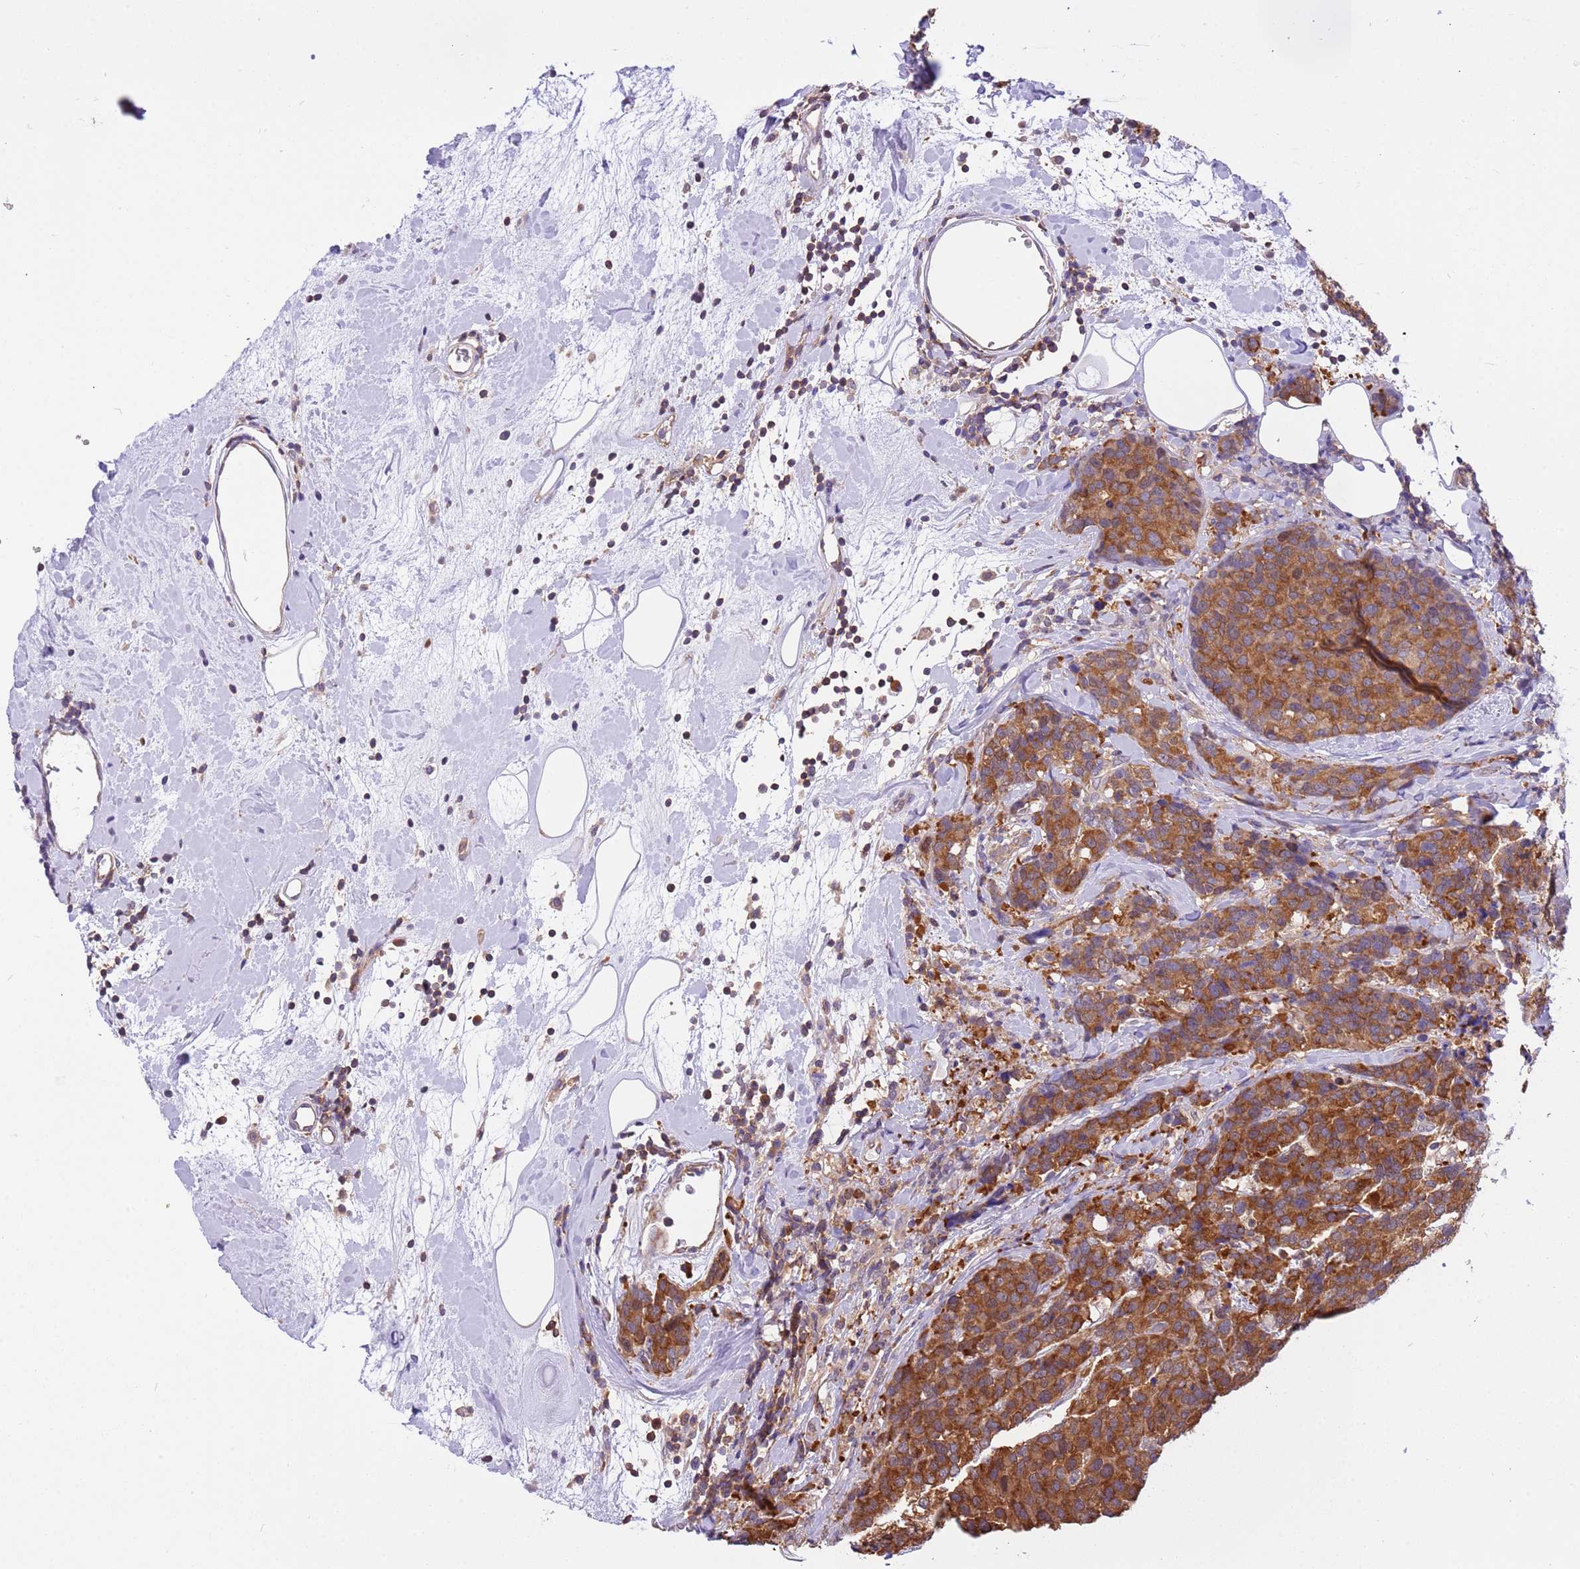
{"staining": {"intensity": "strong", "quantity": ">75%", "location": "cytoplasmic/membranous"}, "tissue": "breast cancer", "cell_type": "Tumor cells", "image_type": "cancer", "snomed": [{"axis": "morphology", "description": "Lobular carcinoma"}, {"axis": "topography", "description": "Breast"}], "caption": "Protein staining reveals strong cytoplasmic/membranous positivity in about >75% of tumor cells in lobular carcinoma (breast).", "gene": "STIP1", "patient": {"sex": "female", "age": 59}}